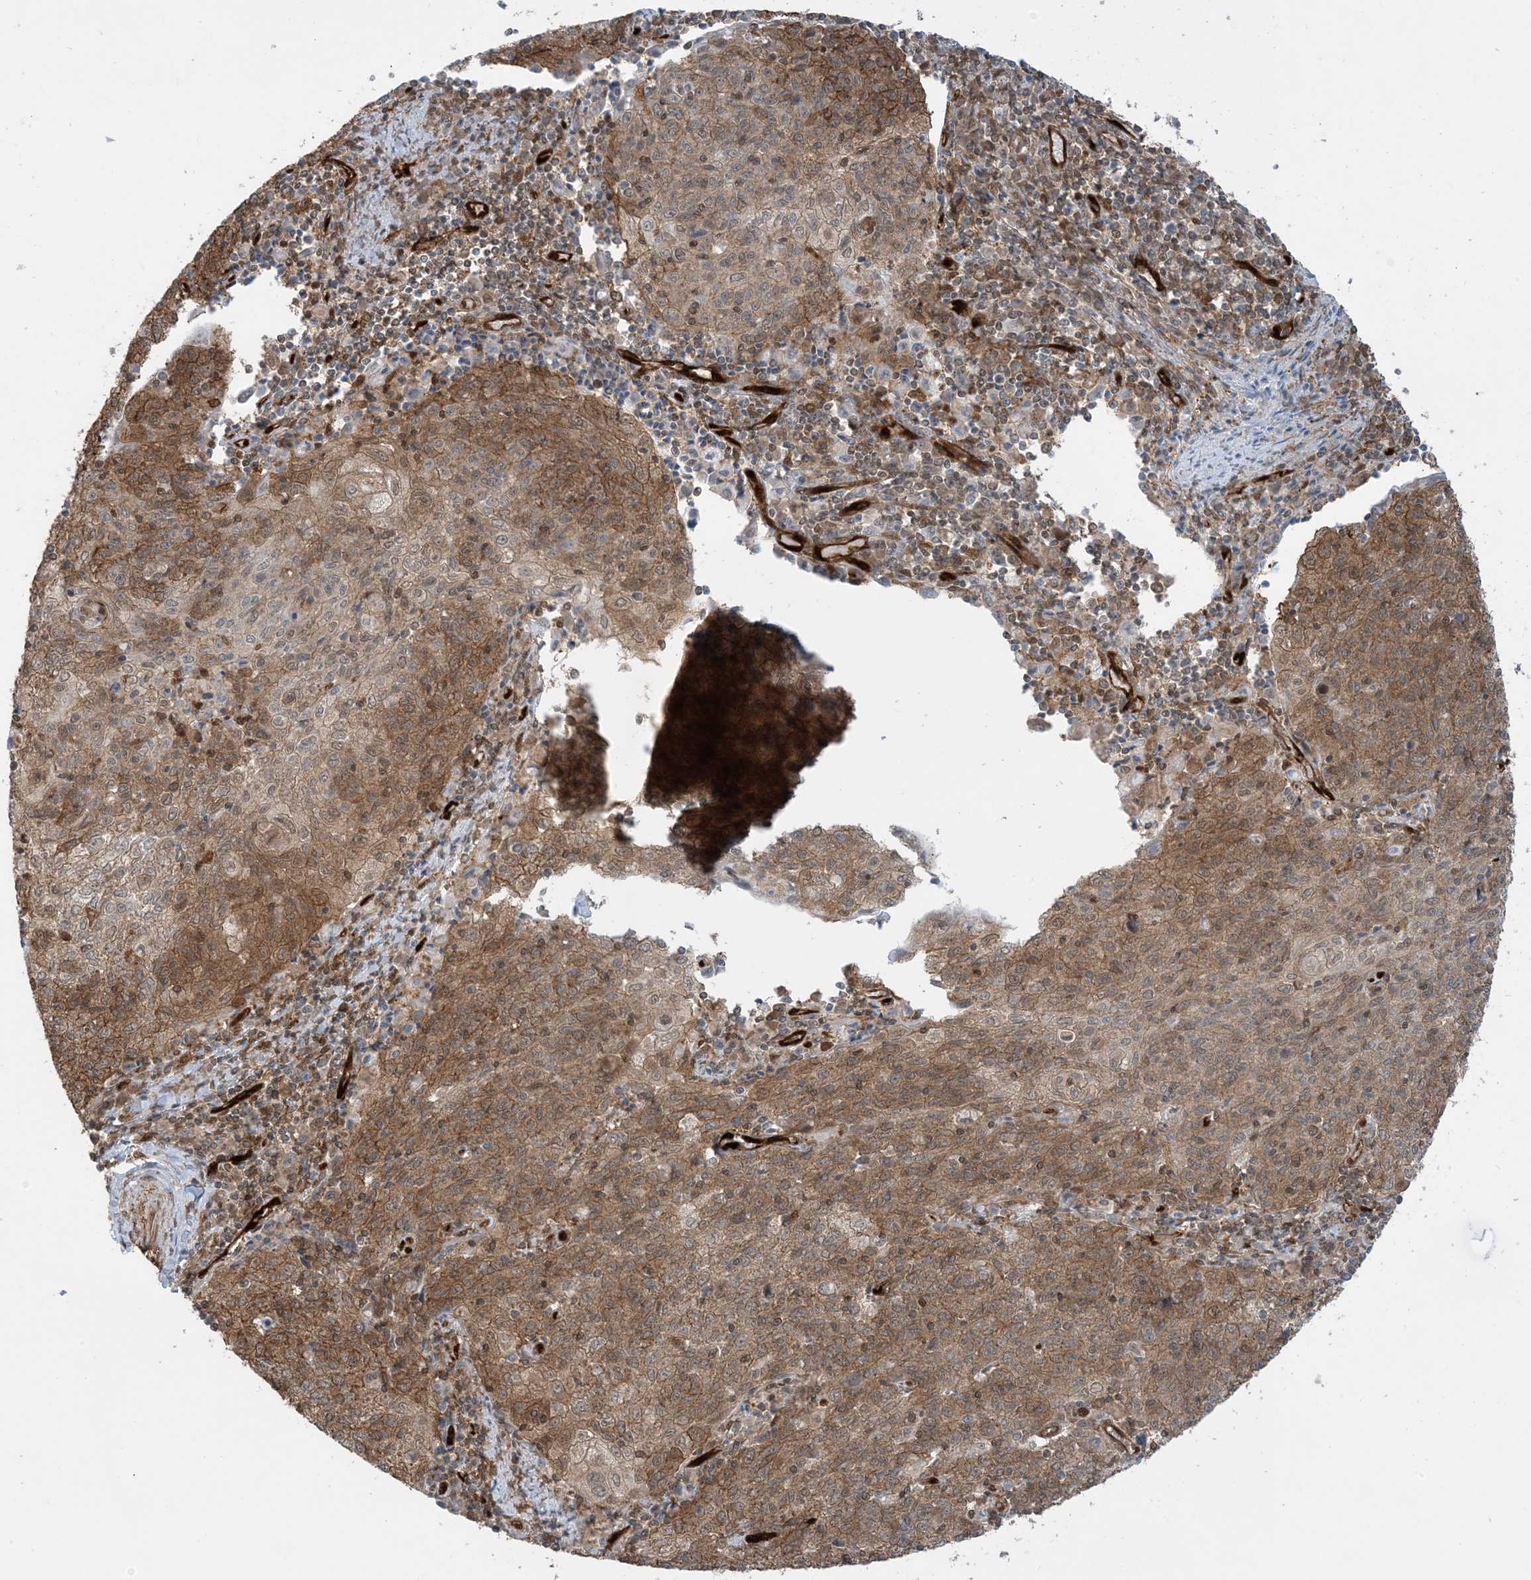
{"staining": {"intensity": "moderate", "quantity": ">75%", "location": "cytoplasmic/membranous"}, "tissue": "cervical cancer", "cell_type": "Tumor cells", "image_type": "cancer", "snomed": [{"axis": "morphology", "description": "Squamous cell carcinoma, NOS"}, {"axis": "topography", "description": "Cervix"}], "caption": "Protein analysis of cervical cancer (squamous cell carcinoma) tissue reveals moderate cytoplasmic/membranous expression in about >75% of tumor cells.", "gene": "PPM1F", "patient": {"sex": "female", "age": 48}}